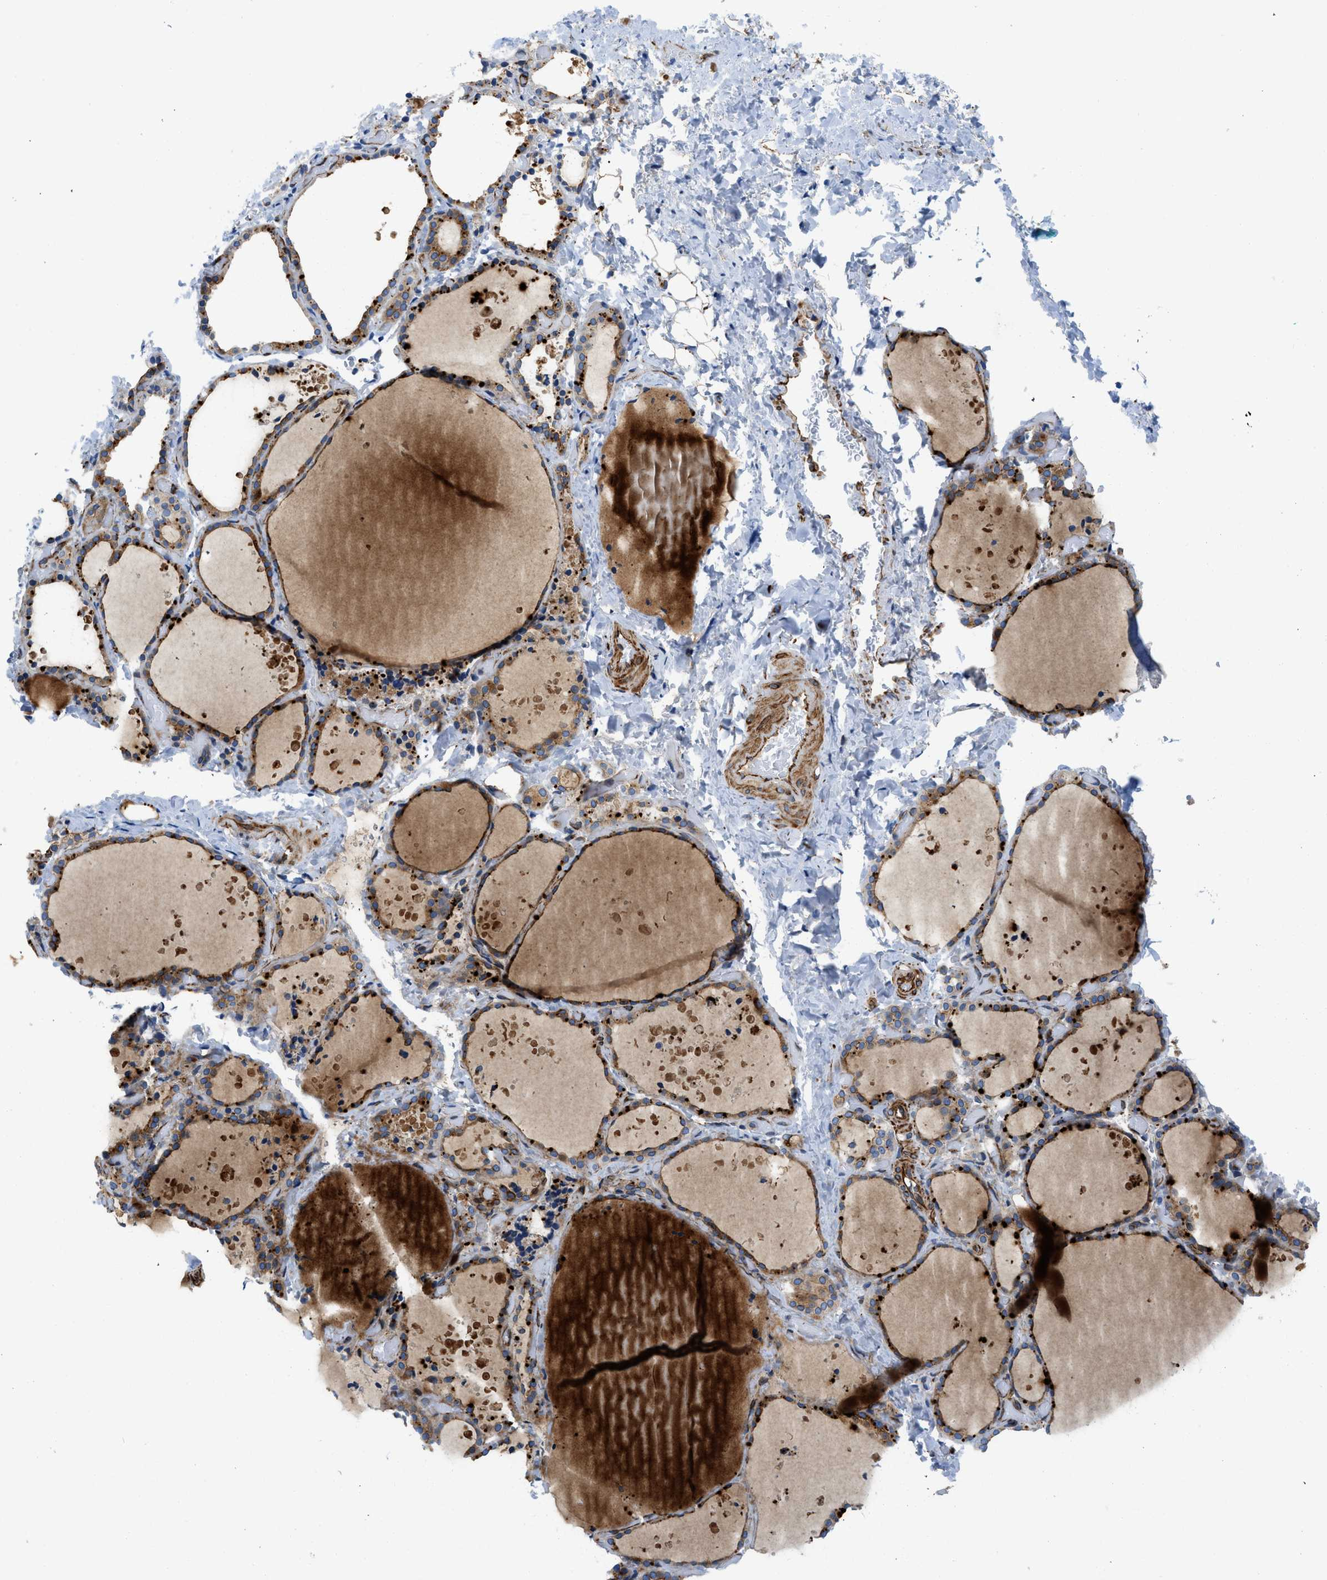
{"staining": {"intensity": "strong", "quantity": "25%-75%", "location": "cytoplasmic/membranous"}, "tissue": "thyroid gland", "cell_type": "Glandular cells", "image_type": "normal", "snomed": [{"axis": "morphology", "description": "Normal tissue, NOS"}, {"axis": "topography", "description": "Thyroid gland"}], "caption": "DAB immunohistochemical staining of unremarkable human thyroid gland exhibits strong cytoplasmic/membranous protein positivity in approximately 25%-75% of glandular cells.", "gene": "TMEM248", "patient": {"sex": "female", "age": 44}}